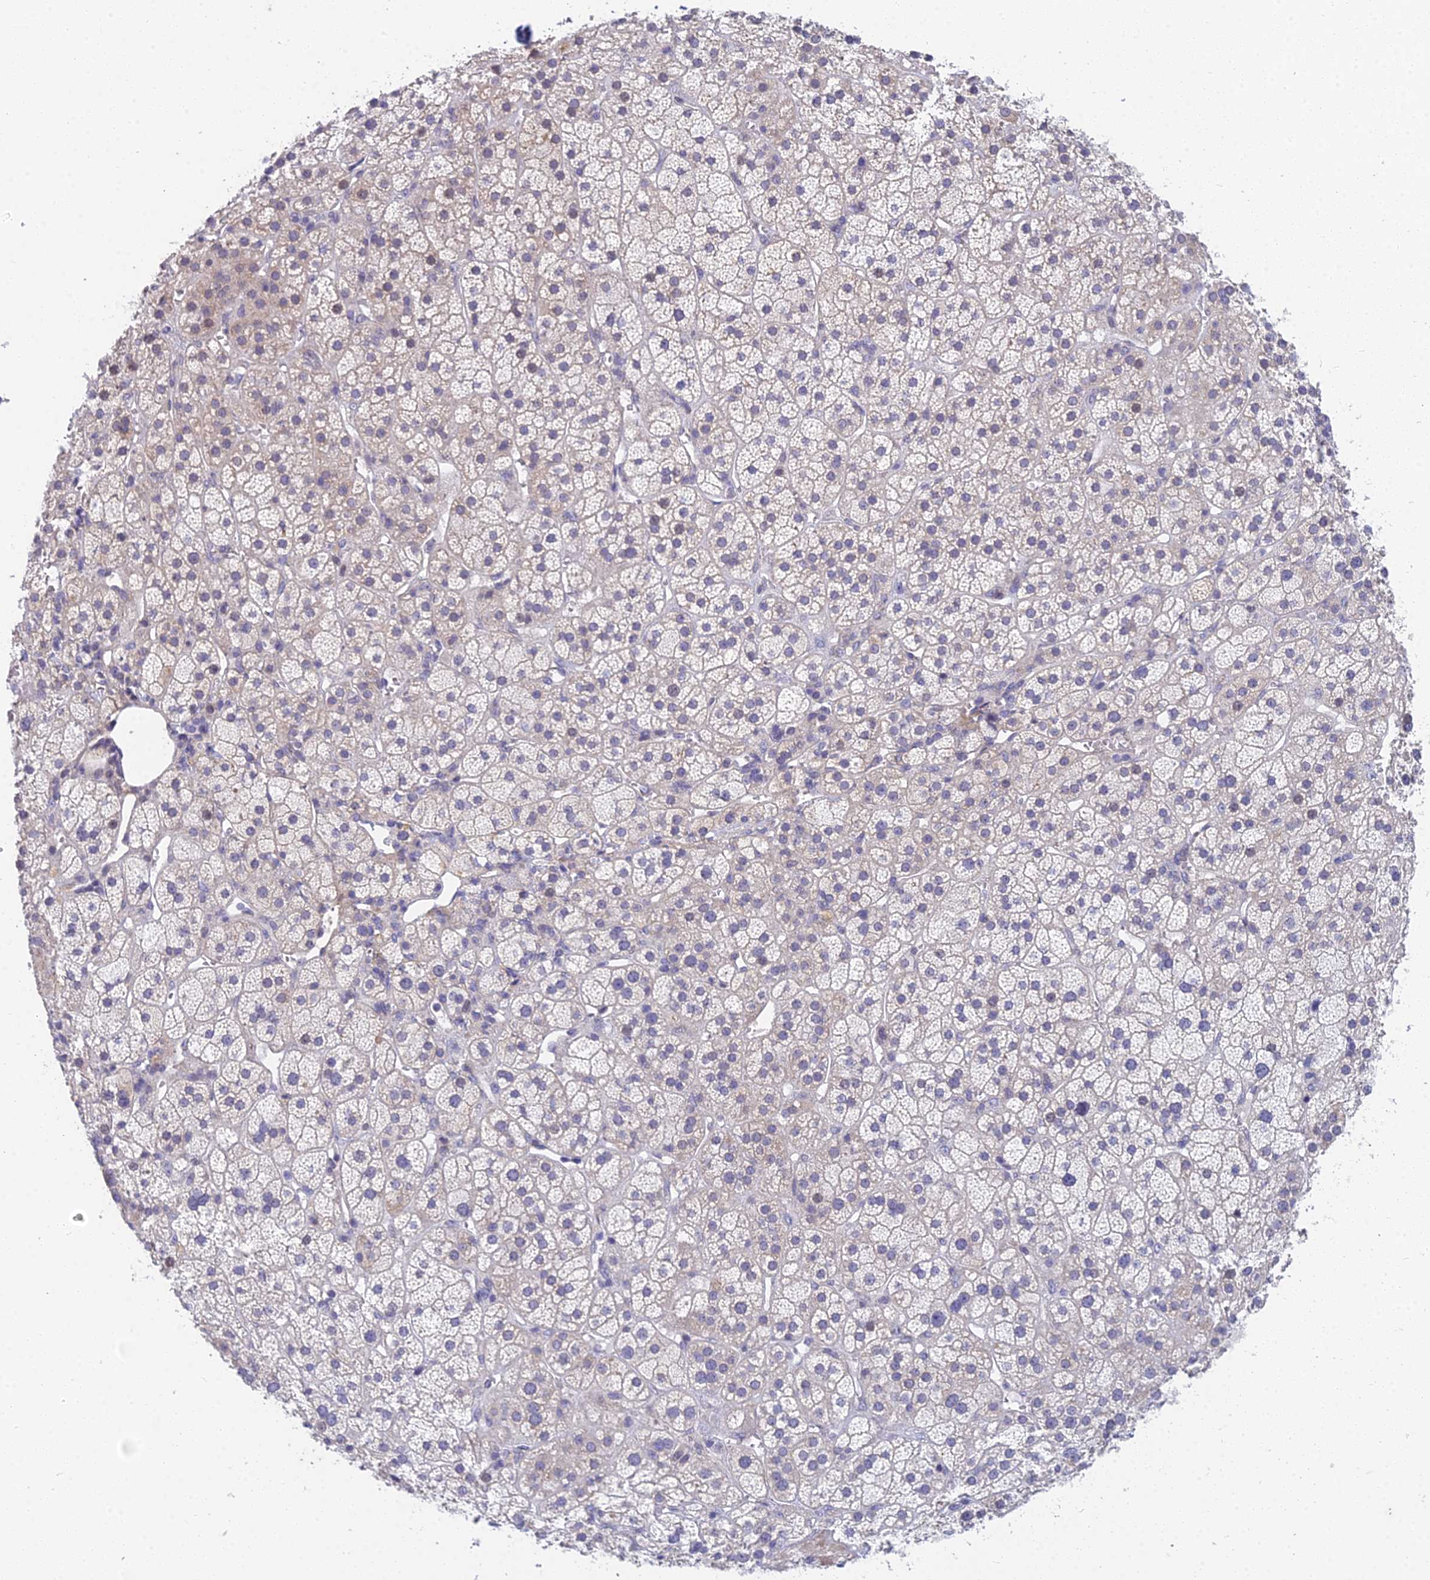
{"staining": {"intensity": "negative", "quantity": "none", "location": "none"}, "tissue": "adrenal gland", "cell_type": "Glandular cells", "image_type": "normal", "snomed": [{"axis": "morphology", "description": "Normal tissue, NOS"}, {"axis": "topography", "description": "Adrenal gland"}], "caption": "Normal adrenal gland was stained to show a protein in brown. There is no significant expression in glandular cells. (DAB immunohistochemistry (IHC) with hematoxylin counter stain).", "gene": "EEF2KMT", "patient": {"sex": "female", "age": 70}}